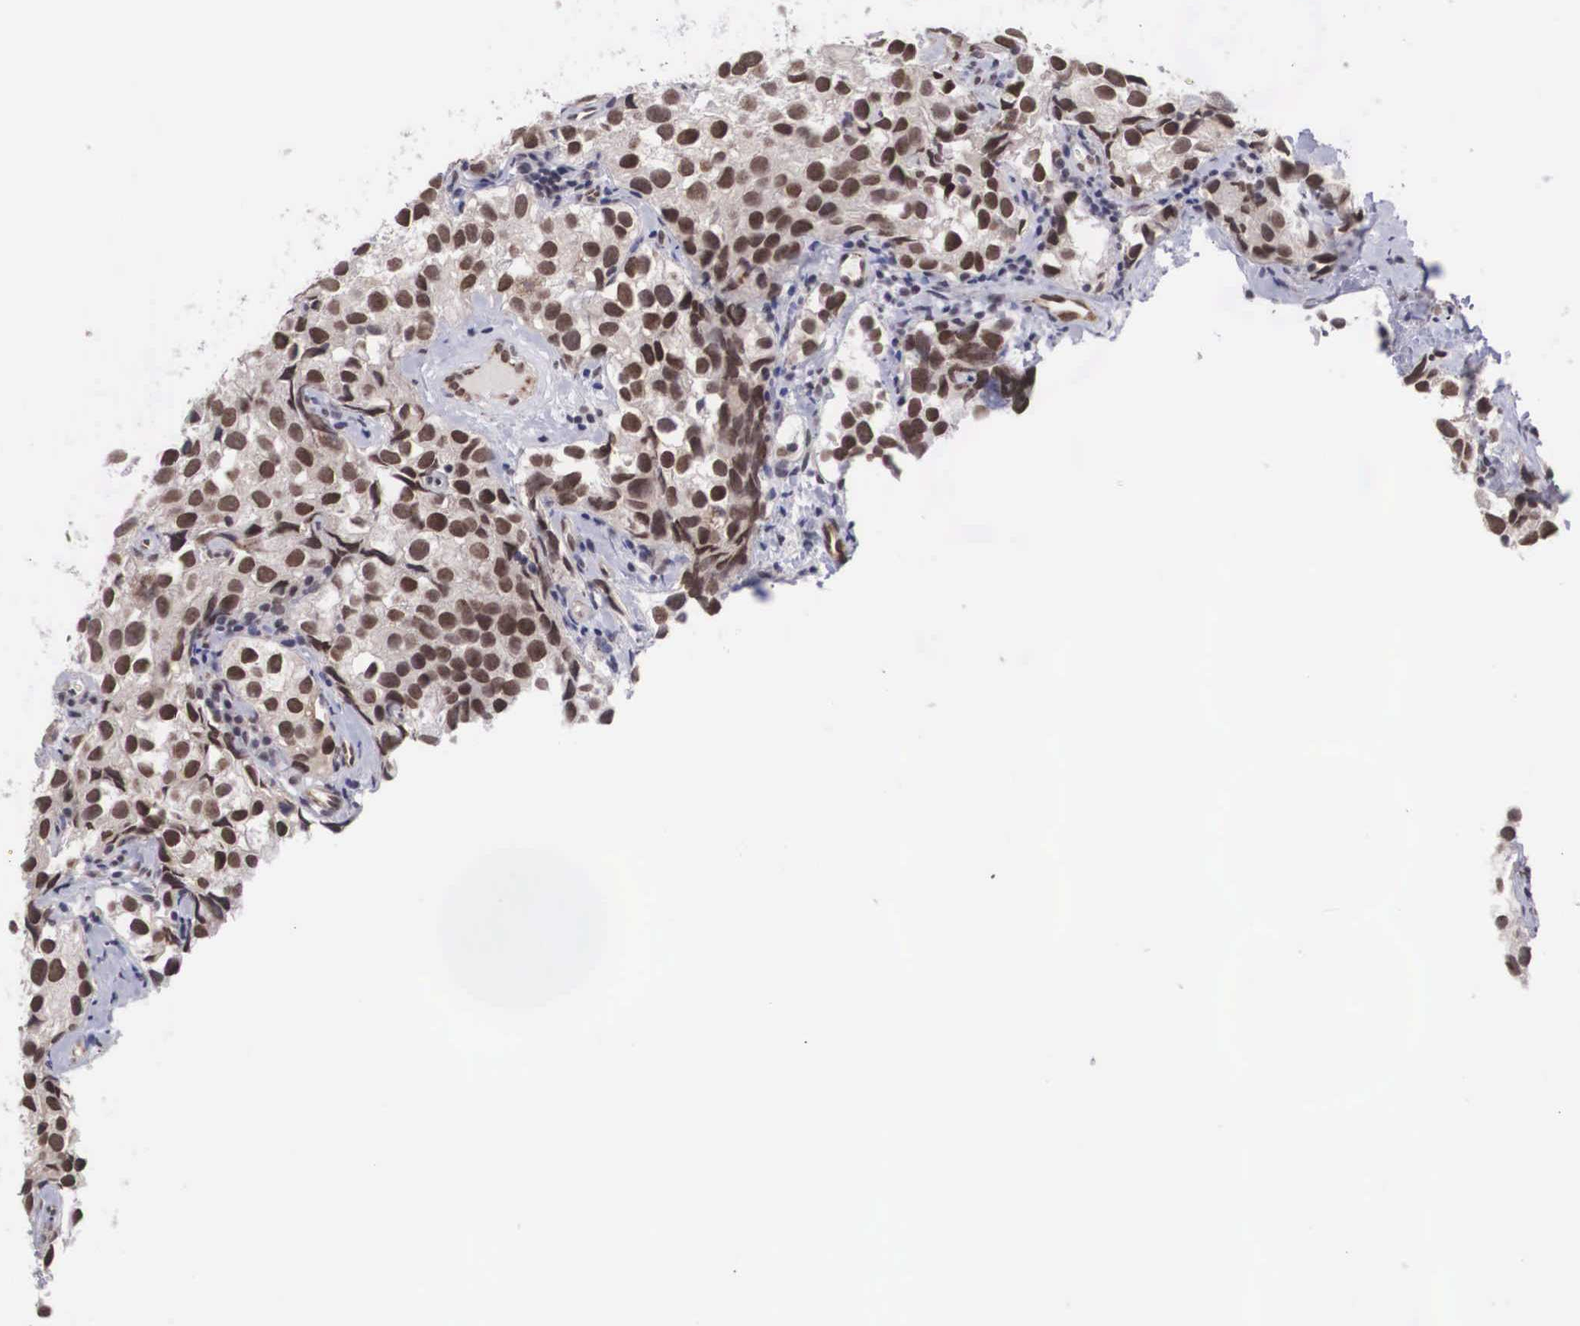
{"staining": {"intensity": "moderate", "quantity": ">75%", "location": "nuclear"}, "tissue": "testis cancer", "cell_type": "Tumor cells", "image_type": "cancer", "snomed": [{"axis": "morphology", "description": "Seminoma, NOS"}, {"axis": "topography", "description": "Testis"}], "caption": "Immunohistochemistry histopathology image of testis cancer stained for a protein (brown), which demonstrates medium levels of moderate nuclear expression in approximately >75% of tumor cells.", "gene": "MORC2", "patient": {"sex": "male", "age": 39}}